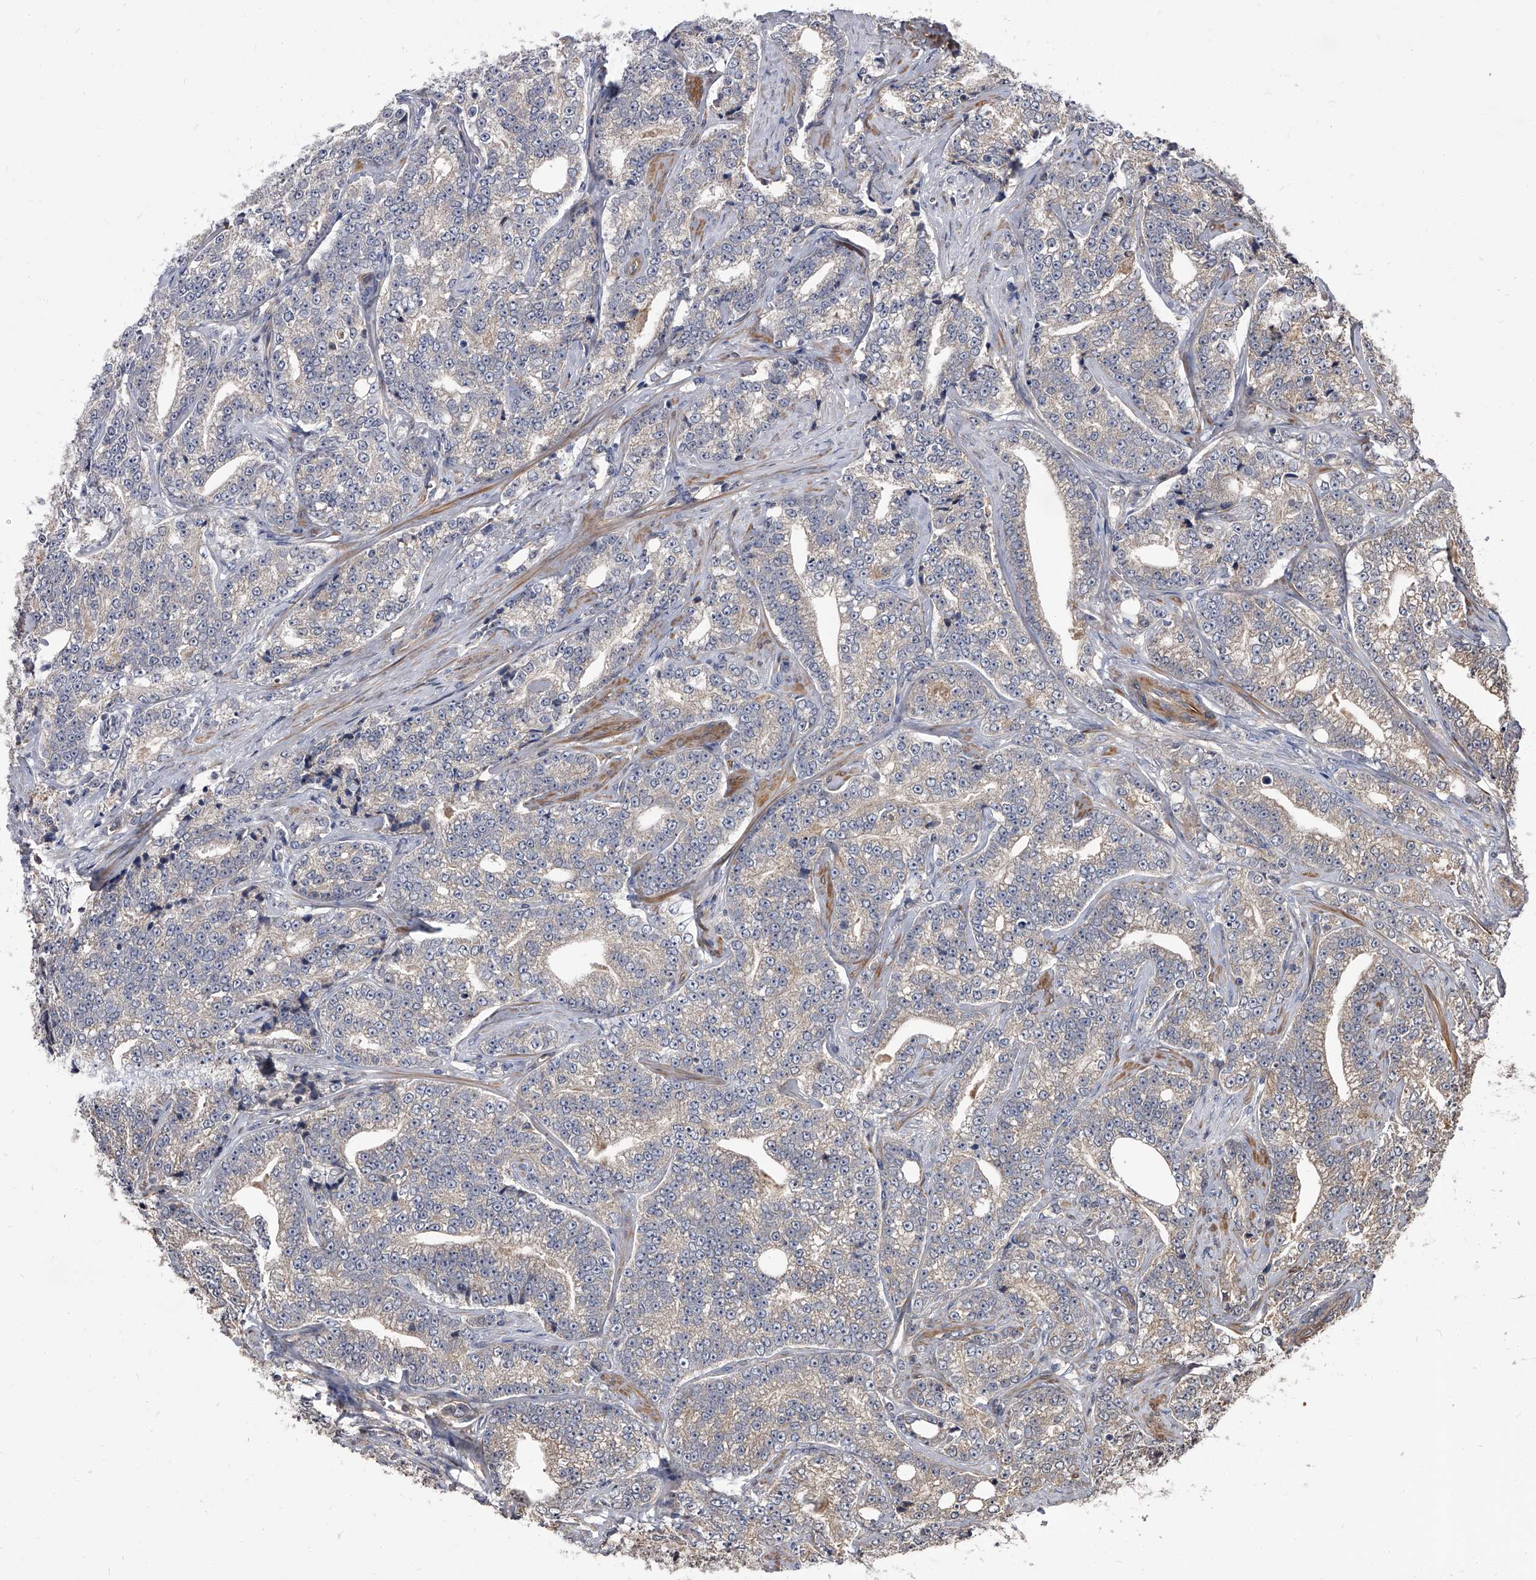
{"staining": {"intensity": "weak", "quantity": "25%-75%", "location": "cytoplasmic/membranous"}, "tissue": "prostate cancer", "cell_type": "Tumor cells", "image_type": "cancer", "snomed": [{"axis": "morphology", "description": "Adenocarcinoma, High grade"}, {"axis": "topography", "description": "Prostate and seminal vesicle, NOS"}], "caption": "Brown immunohistochemical staining in human prostate cancer (adenocarcinoma (high-grade)) reveals weak cytoplasmic/membranous positivity in approximately 25%-75% of tumor cells.", "gene": "STK36", "patient": {"sex": "male", "age": 67}}